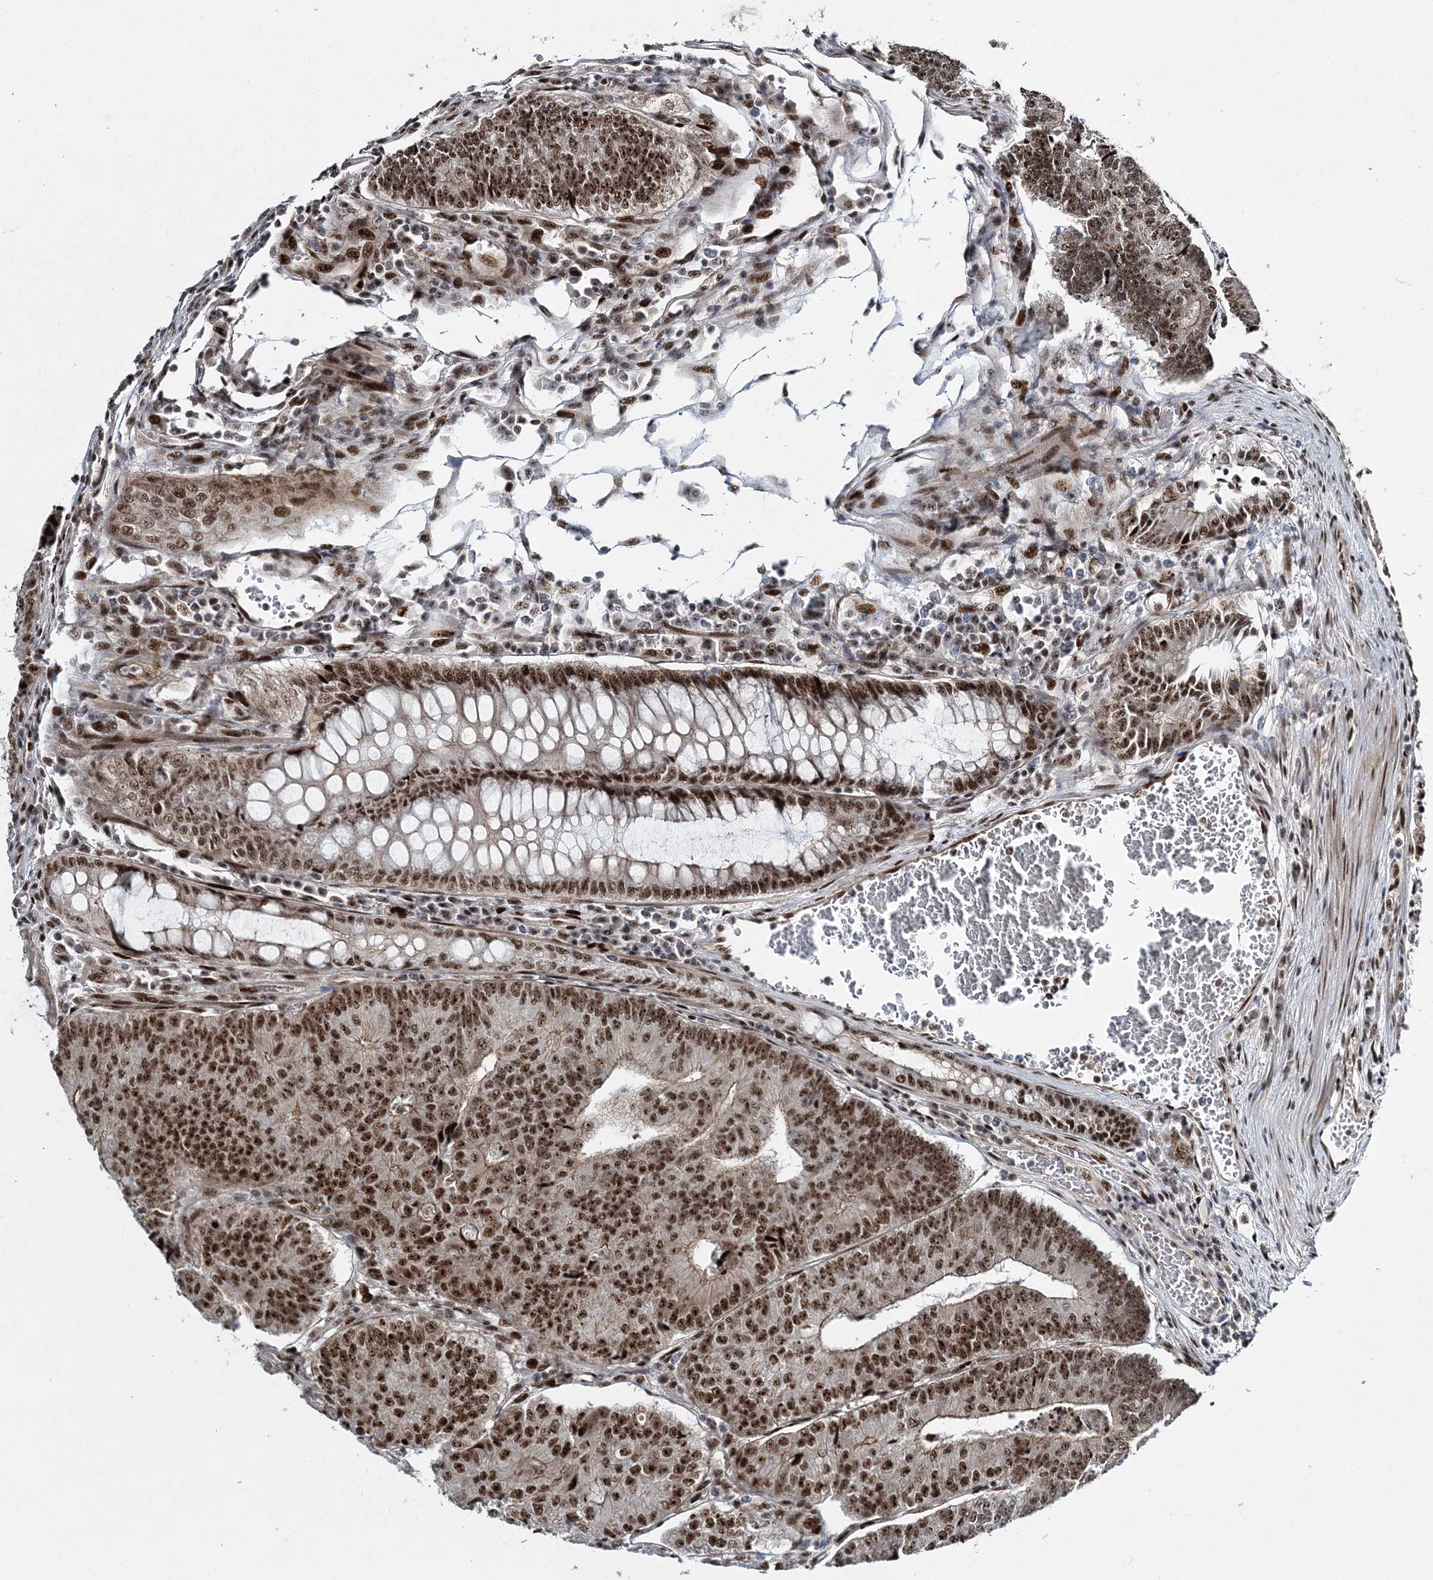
{"staining": {"intensity": "strong", "quantity": ">75%", "location": "nuclear"}, "tissue": "colorectal cancer", "cell_type": "Tumor cells", "image_type": "cancer", "snomed": [{"axis": "morphology", "description": "Adenocarcinoma, NOS"}, {"axis": "topography", "description": "Colon"}], "caption": "Colorectal cancer tissue reveals strong nuclear positivity in about >75% of tumor cells", "gene": "CWC22", "patient": {"sex": "female", "age": 67}}